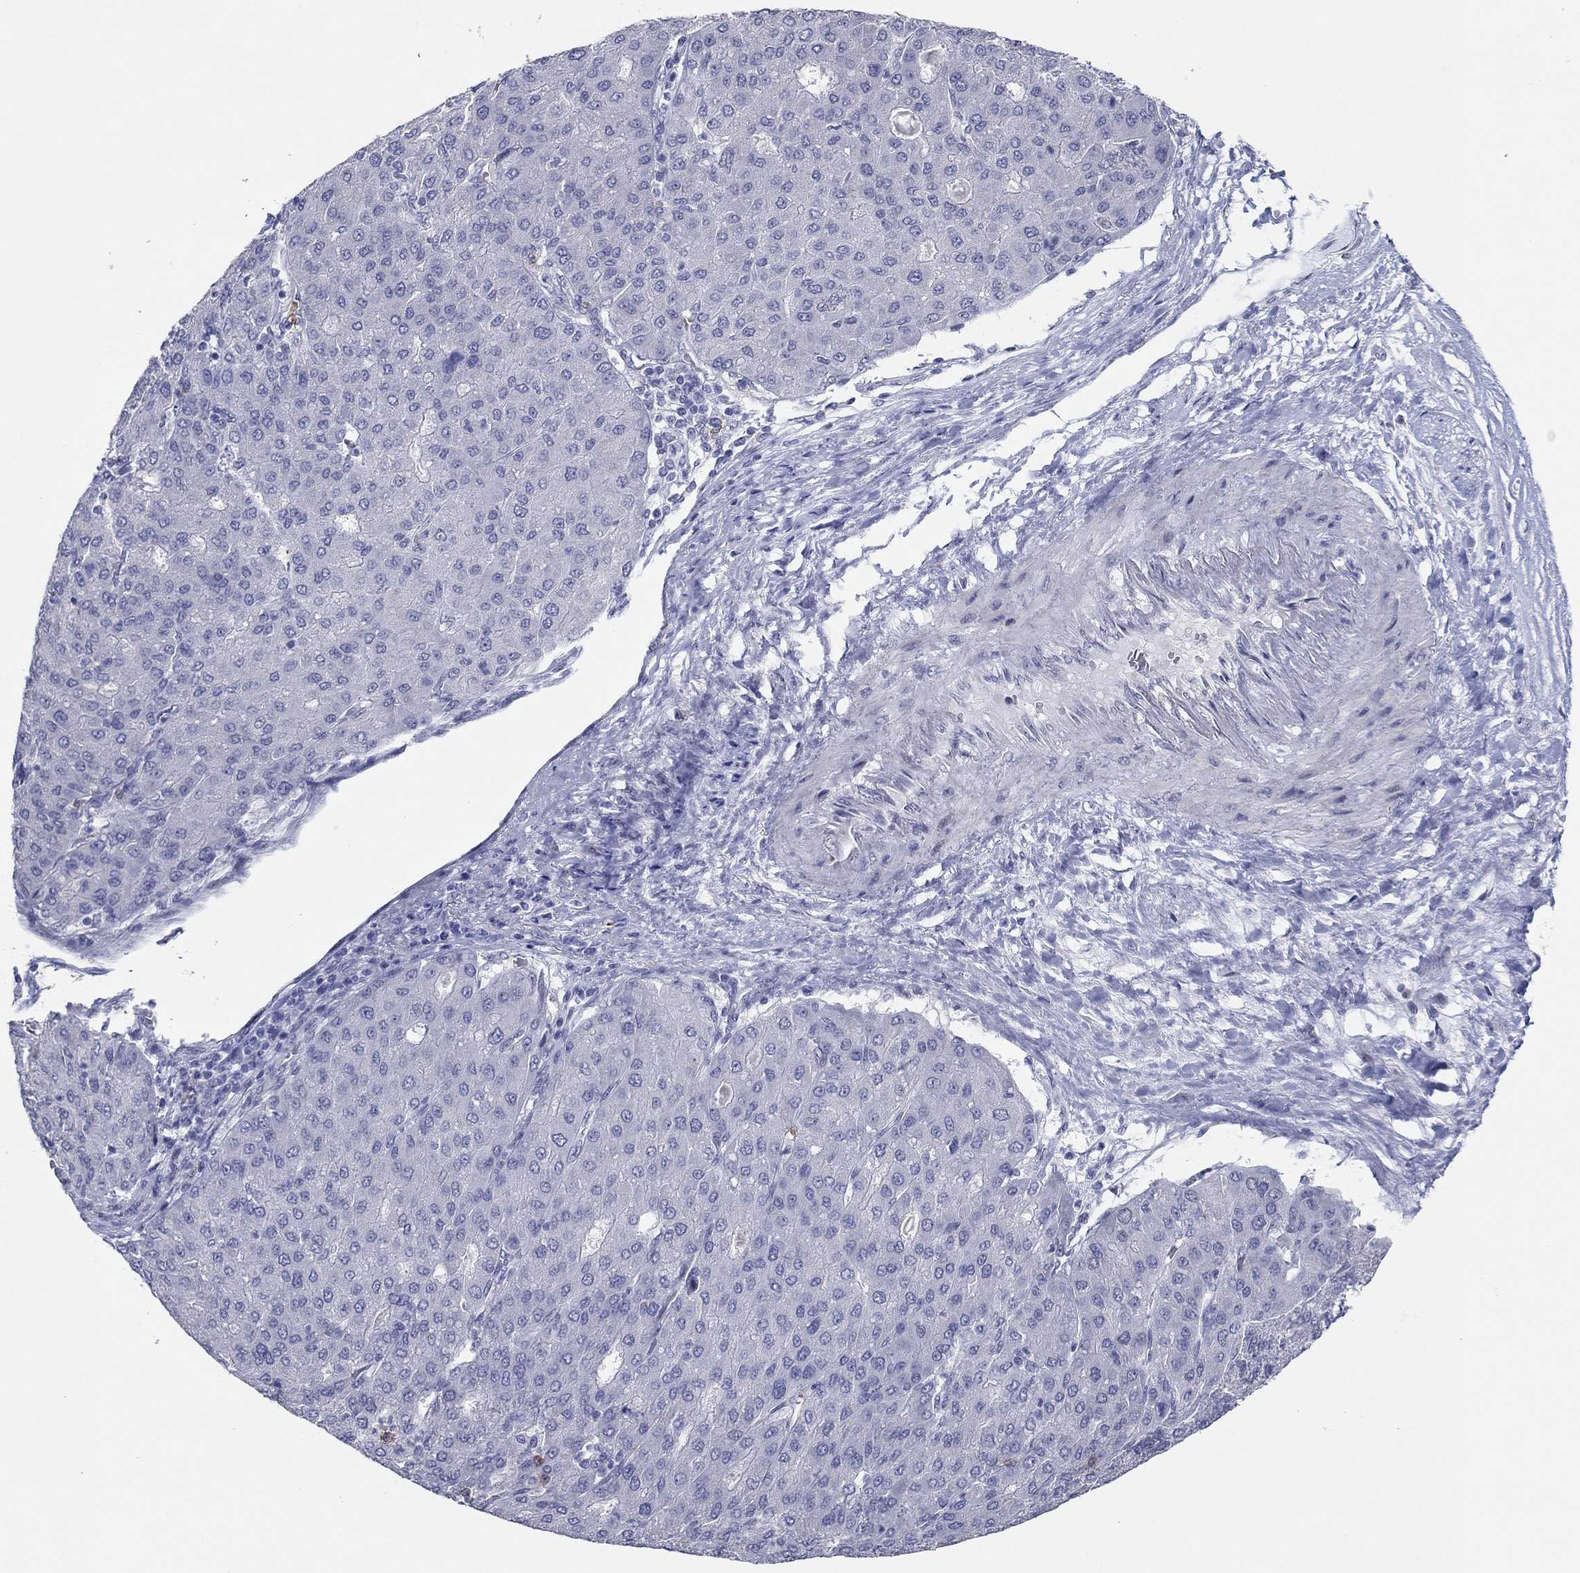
{"staining": {"intensity": "negative", "quantity": "none", "location": "none"}, "tissue": "liver cancer", "cell_type": "Tumor cells", "image_type": "cancer", "snomed": [{"axis": "morphology", "description": "Carcinoma, Hepatocellular, NOS"}, {"axis": "topography", "description": "Liver"}], "caption": "The micrograph demonstrates no significant expression in tumor cells of liver hepatocellular carcinoma.", "gene": "ITGAE", "patient": {"sex": "male", "age": 65}}